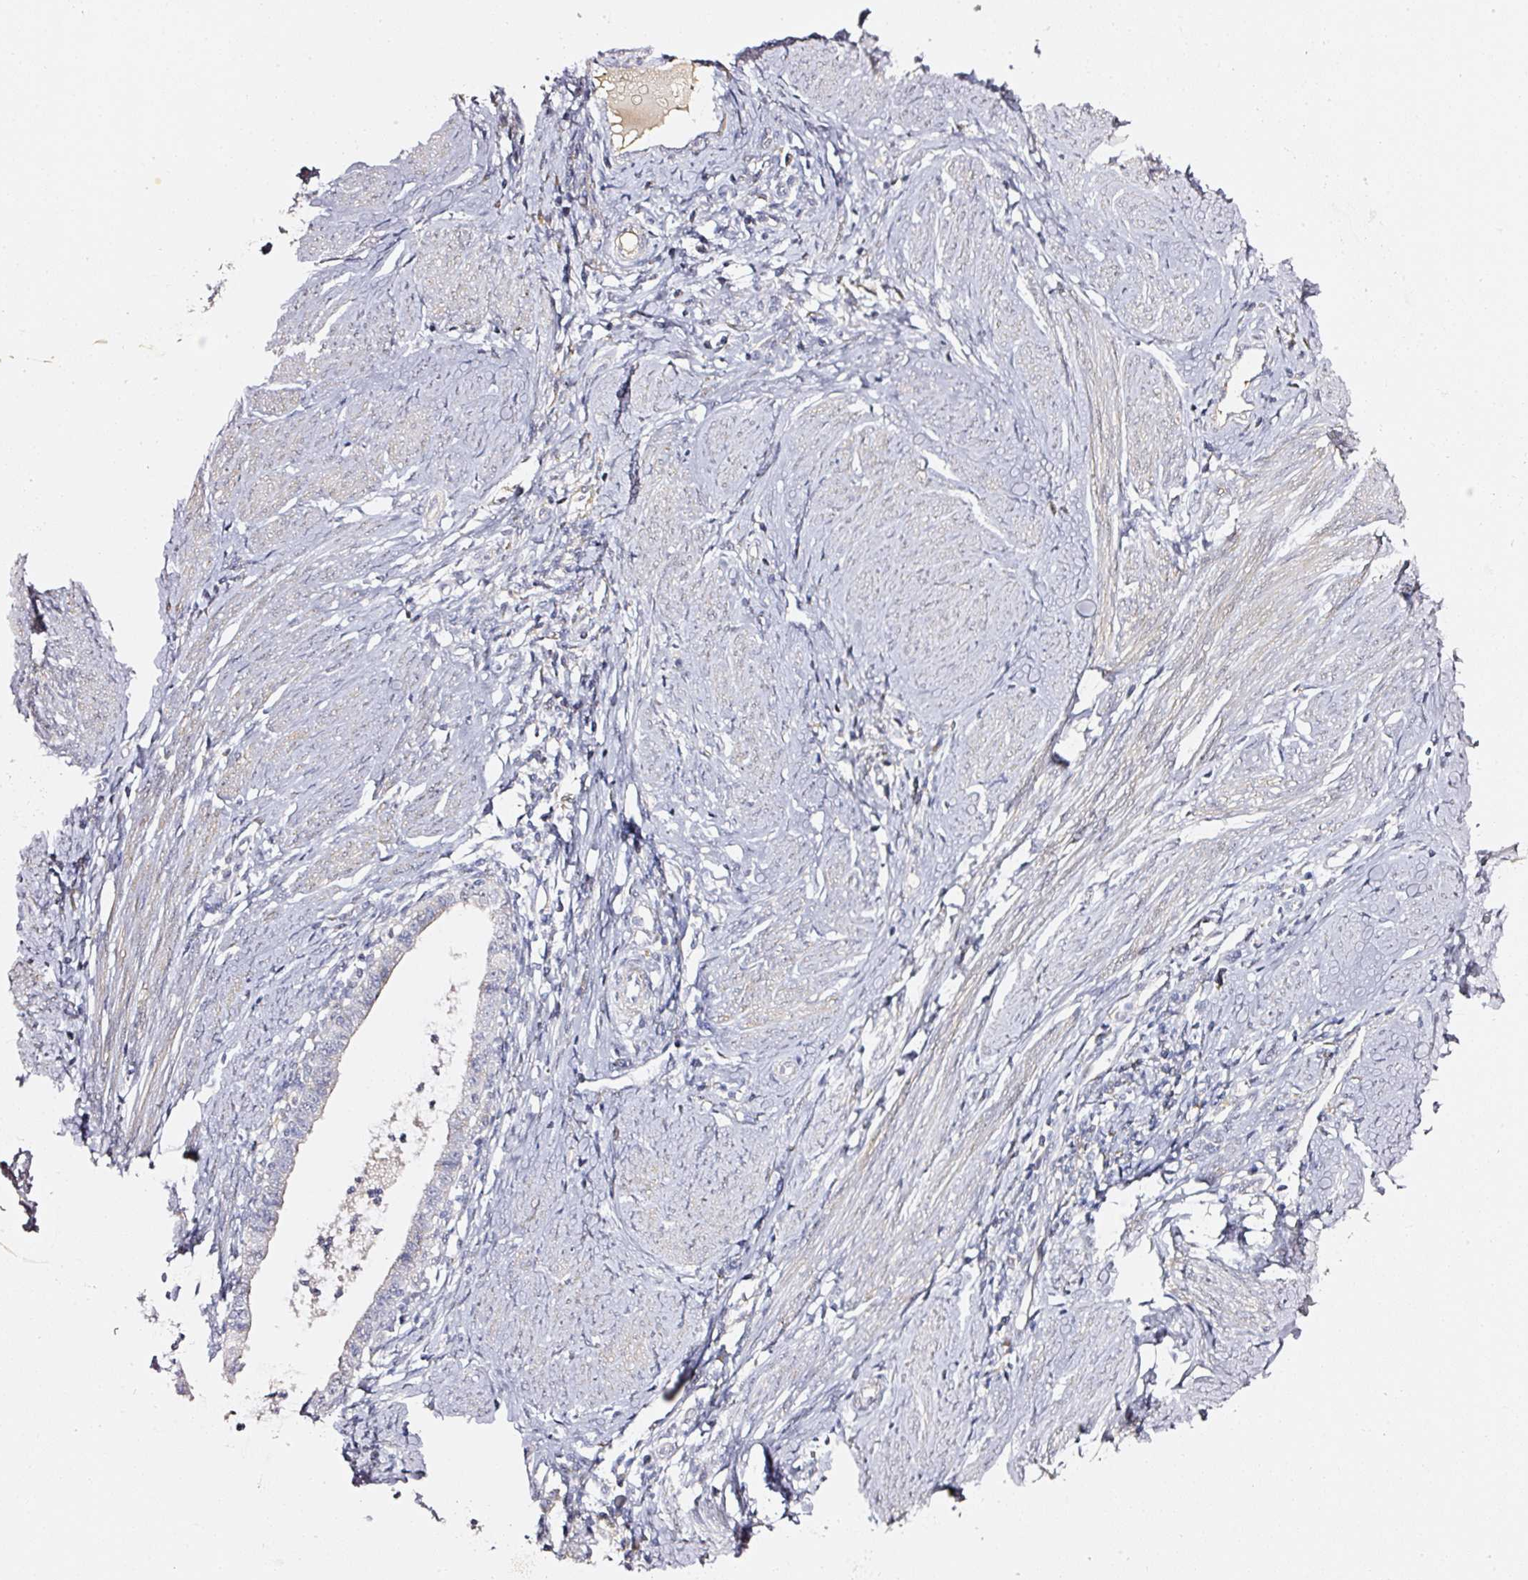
{"staining": {"intensity": "negative", "quantity": "none", "location": "none"}, "tissue": "cervical cancer", "cell_type": "Tumor cells", "image_type": "cancer", "snomed": [{"axis": "morphology", "description": "Adenocarcinoma, NOS"}, {"axis": "topography", "description": "Cervix"}], "caption": "This is an immunohistochemistry (IHC) micrograph of cervical cancer (adenocarcinoma). There is no staining in tumor cells.", "gene": "TOGARAM1", "patient": {"sex": "female", "age": 36}}